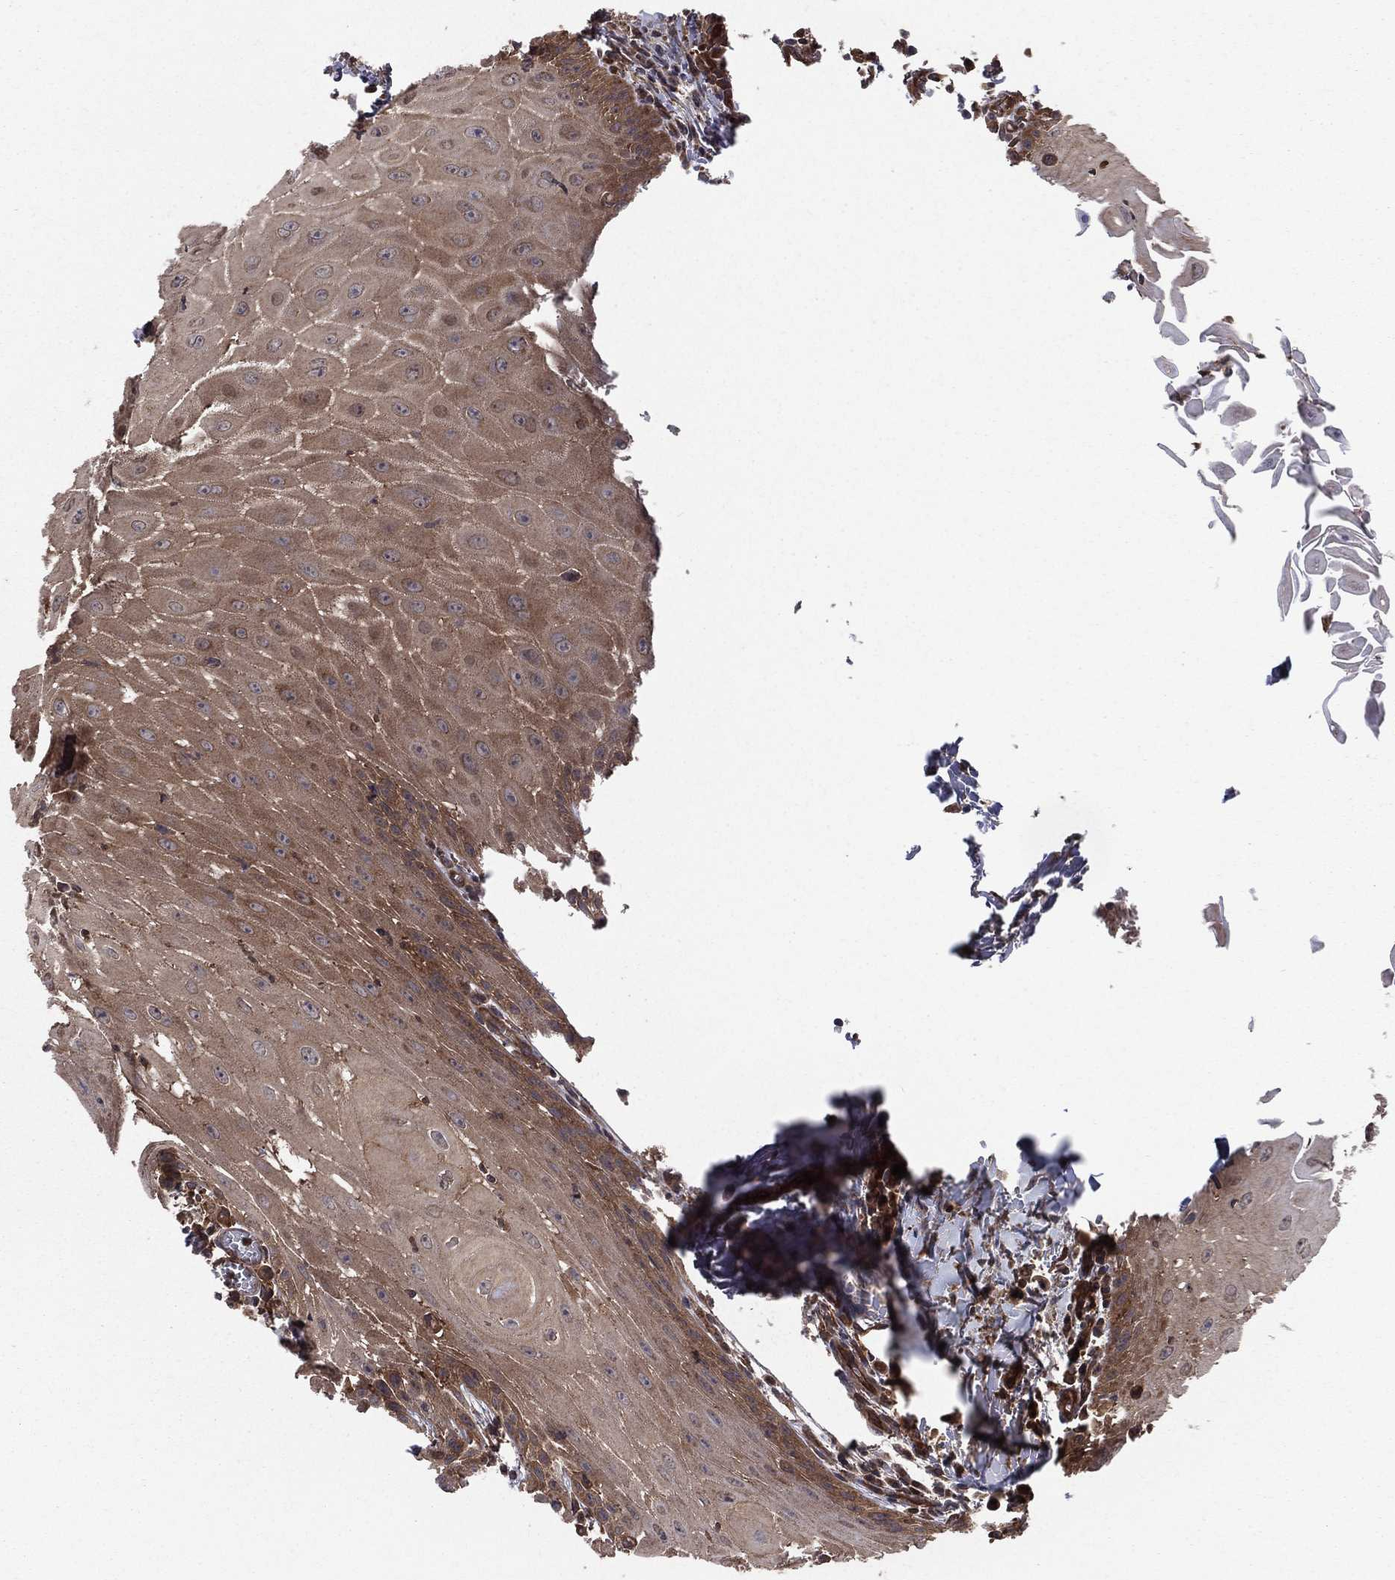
{"staining": {"intensity": "weak", "quantity": ">75%", "location": "cytoplasmic/membranous"}, "tissue": "head and neck cancer", "cell_type": "Tumor cells", "image_type": "cancer", "snomed": [{"axis": "morphology", "description": "Squamous cell carcinoma, NOS"}, {"axis": "topography", "description": "Oral tissue"}, {"axis": "topography", "description": "Head-Neck"}], "caption": "High-power microscopy captured an immunohistochemistry (IHC) image of head and neck cancer, revealing weak cytoplasmic/membranous positivity in approximately >75% of tumor cells.", "gene": "CERT1", "patient": {"sex": "male", "age": 58}}